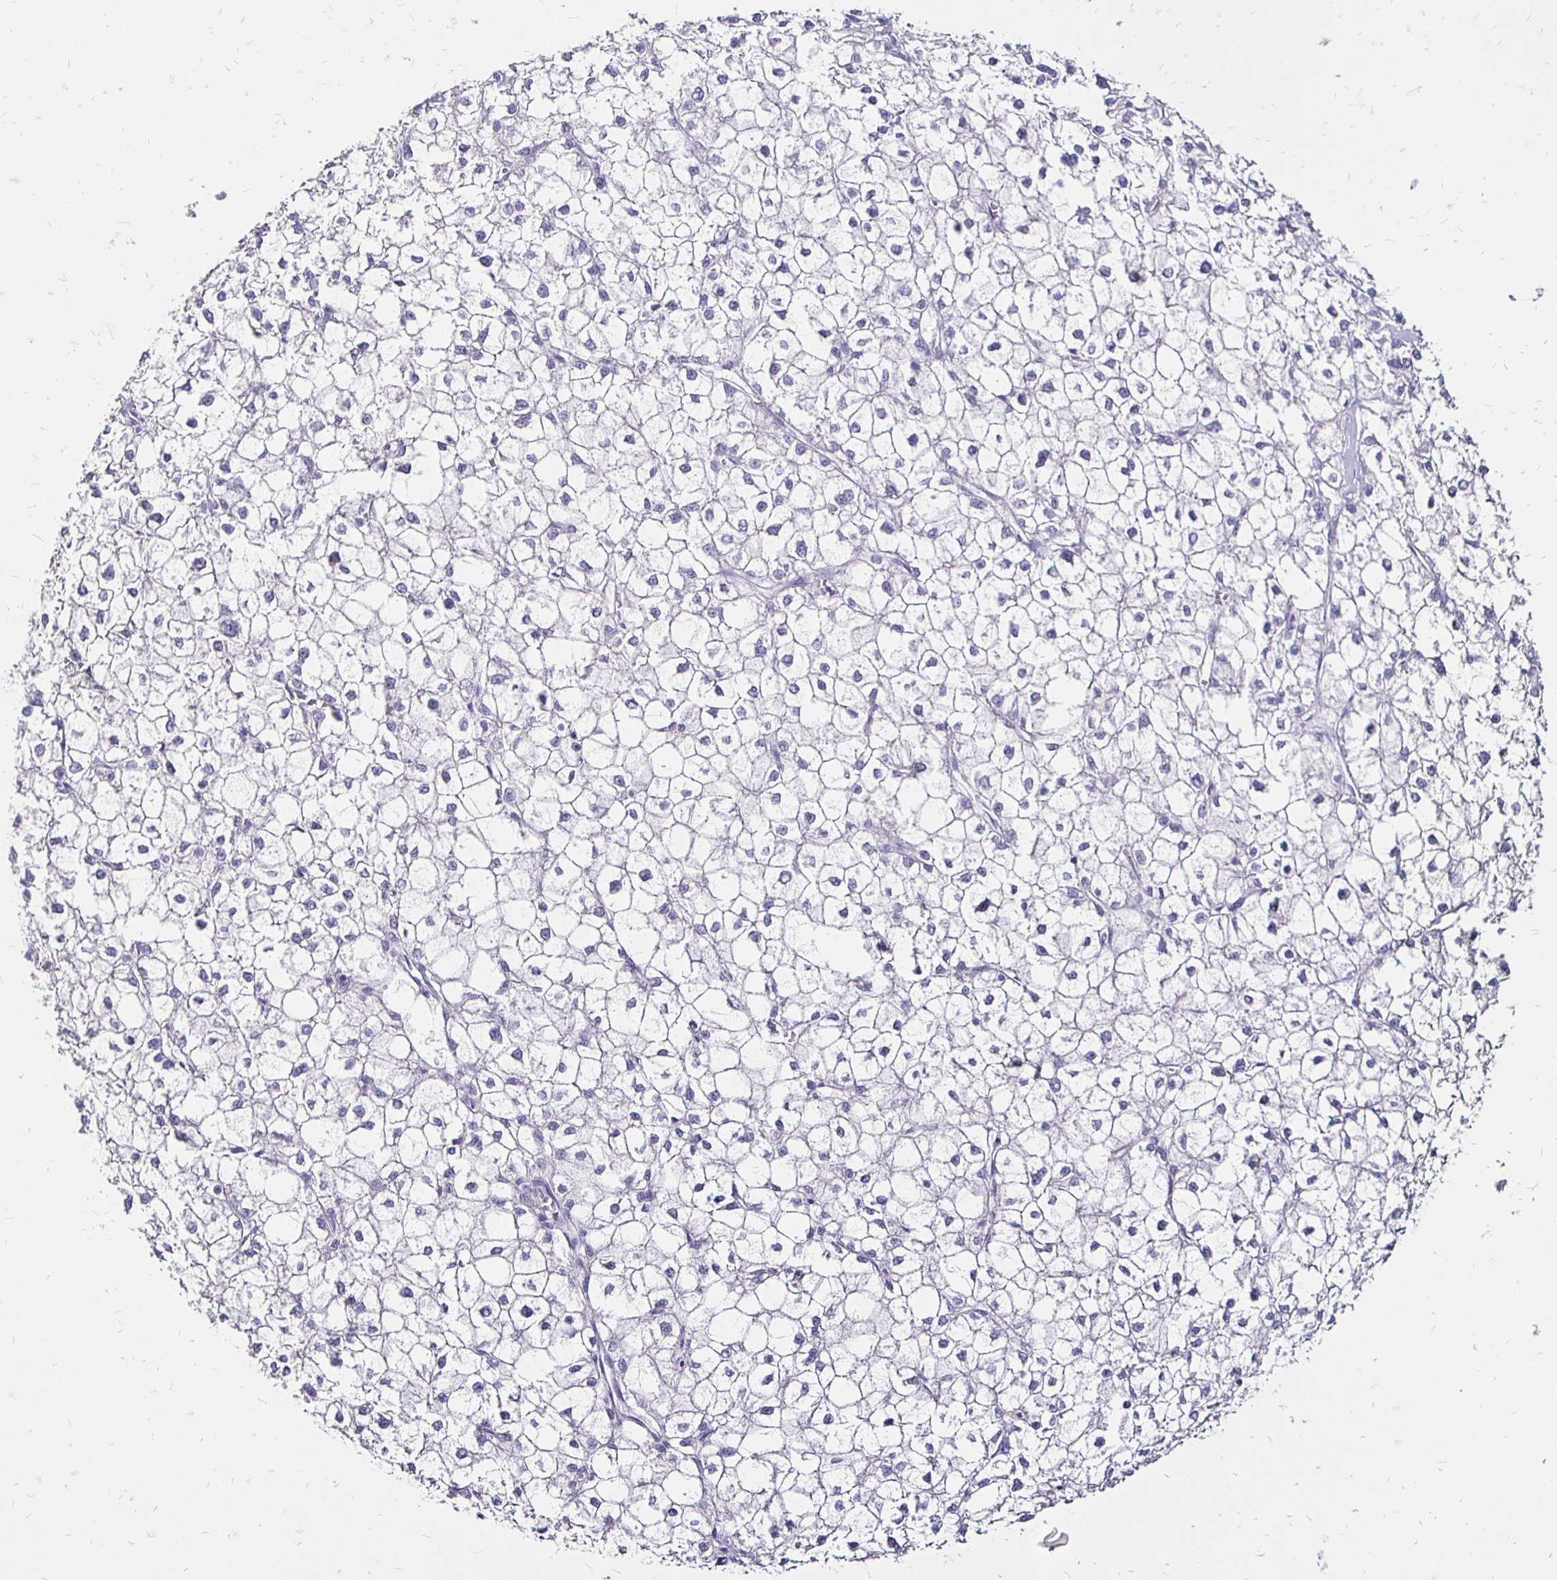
{"staining": {"intensity": "negative", "quantity": "none", "location": "none"}, "tissue": "liver cancer", "cell_type": "Tumor cells", "image_type": "cancer", "snomed": [{"axis": "morphology", "description": "Carcinoma, Hepatocellular, NOS"}, {"axis": "topography", "description": "Liver"}], "caption": "An image of human liver cancer is negative for staining in tumor cells.", "gene": "IRGC", "patient": {"sex": "female", "age": 43}}